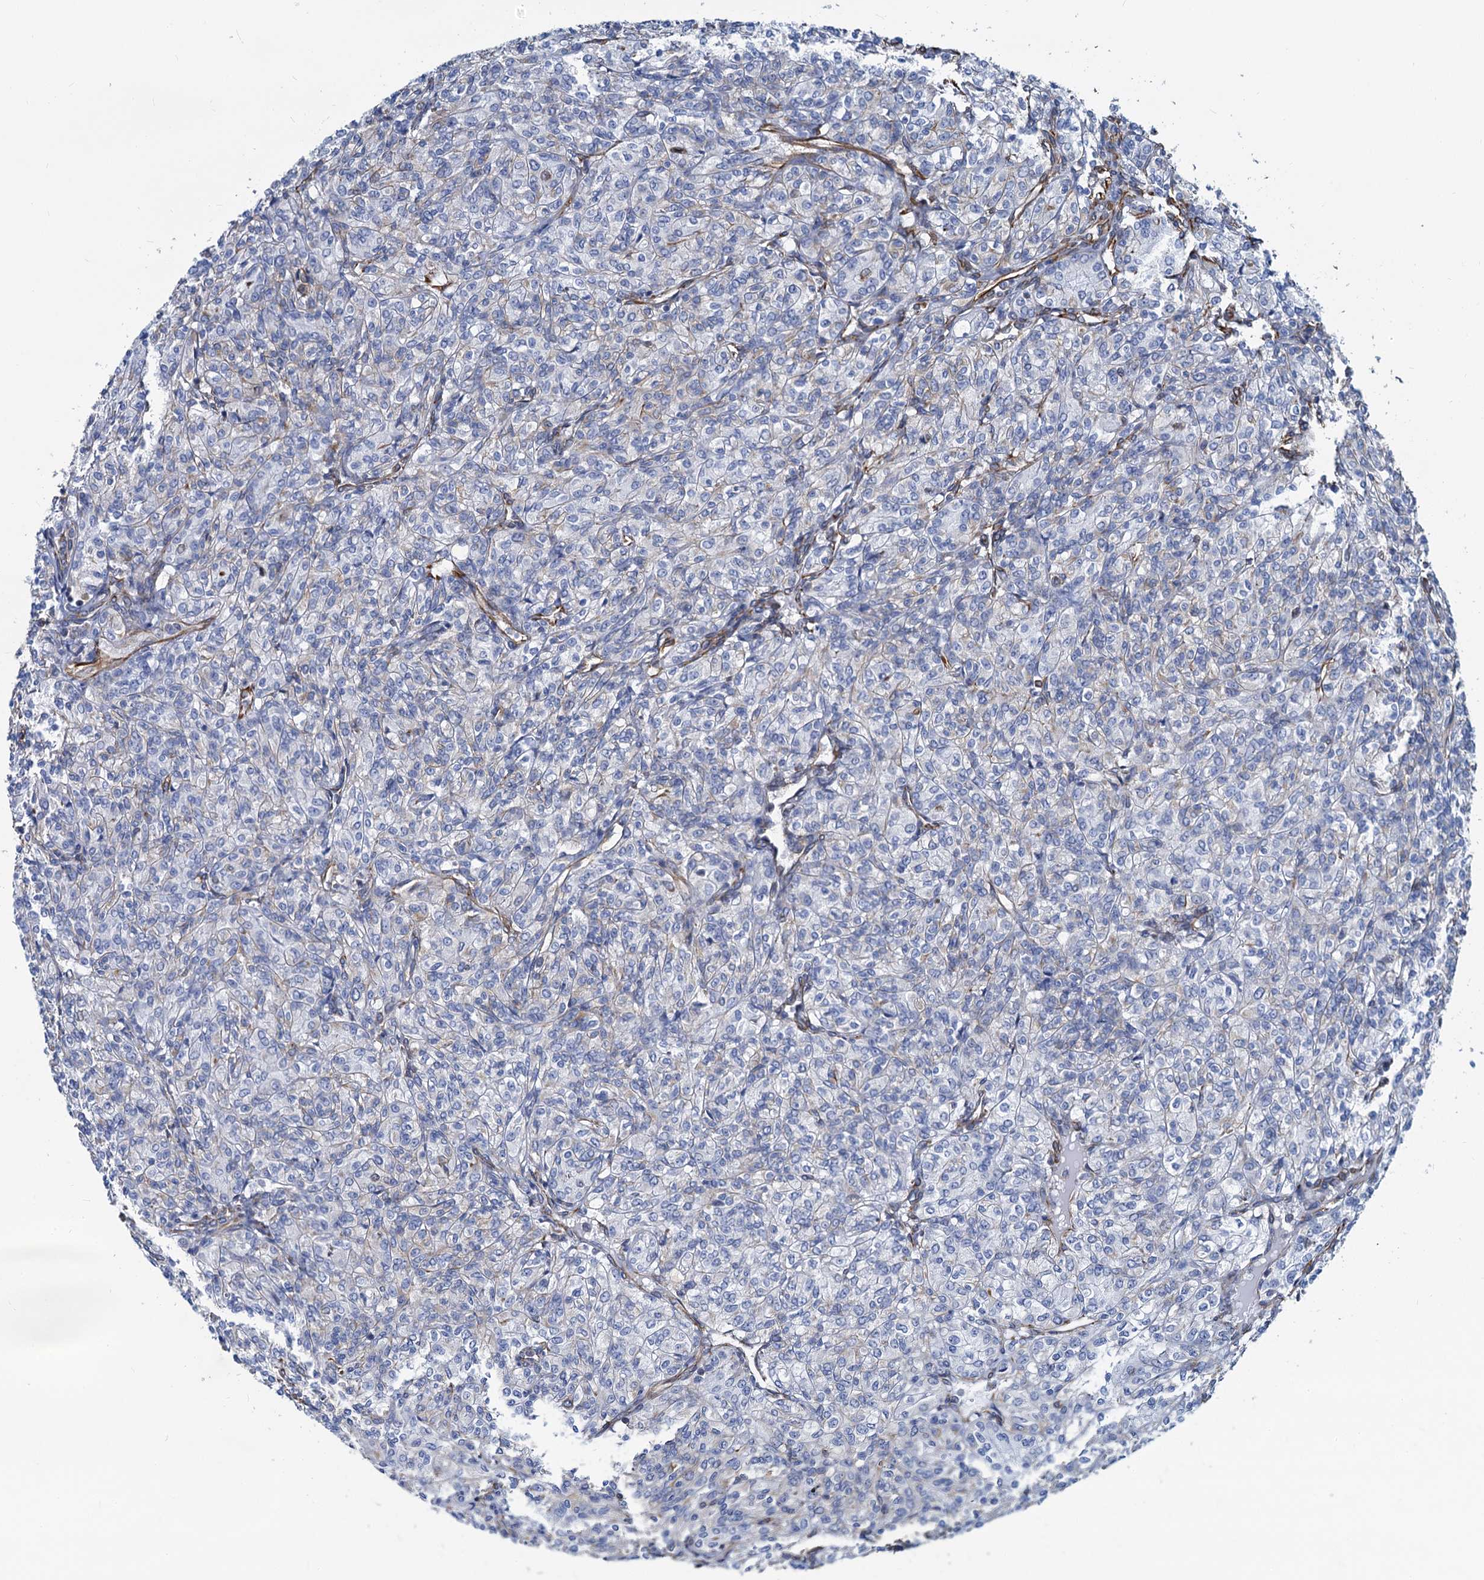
{"staining": {"intensity": "negative", "quantity": "none", "location": "none"}, "tissue": "renal cancer", "cell_type": "Tumor cells", "image_type": "cancer", "snomed": [{"axis": "morphology", "description": "Adenocarcinoma, NOS"}, {"axis": "topography", "description": "Kidney"}], "caption": "Immunohistochemistry image of neoplastic tissue: human renal adenocarcinoma stained with DAB (3,3'-diaminobenzidine) displays no significant protein expression in tumor cells.", "gene": "PGM2", "patient": {"sex": "male", "age": 77}}